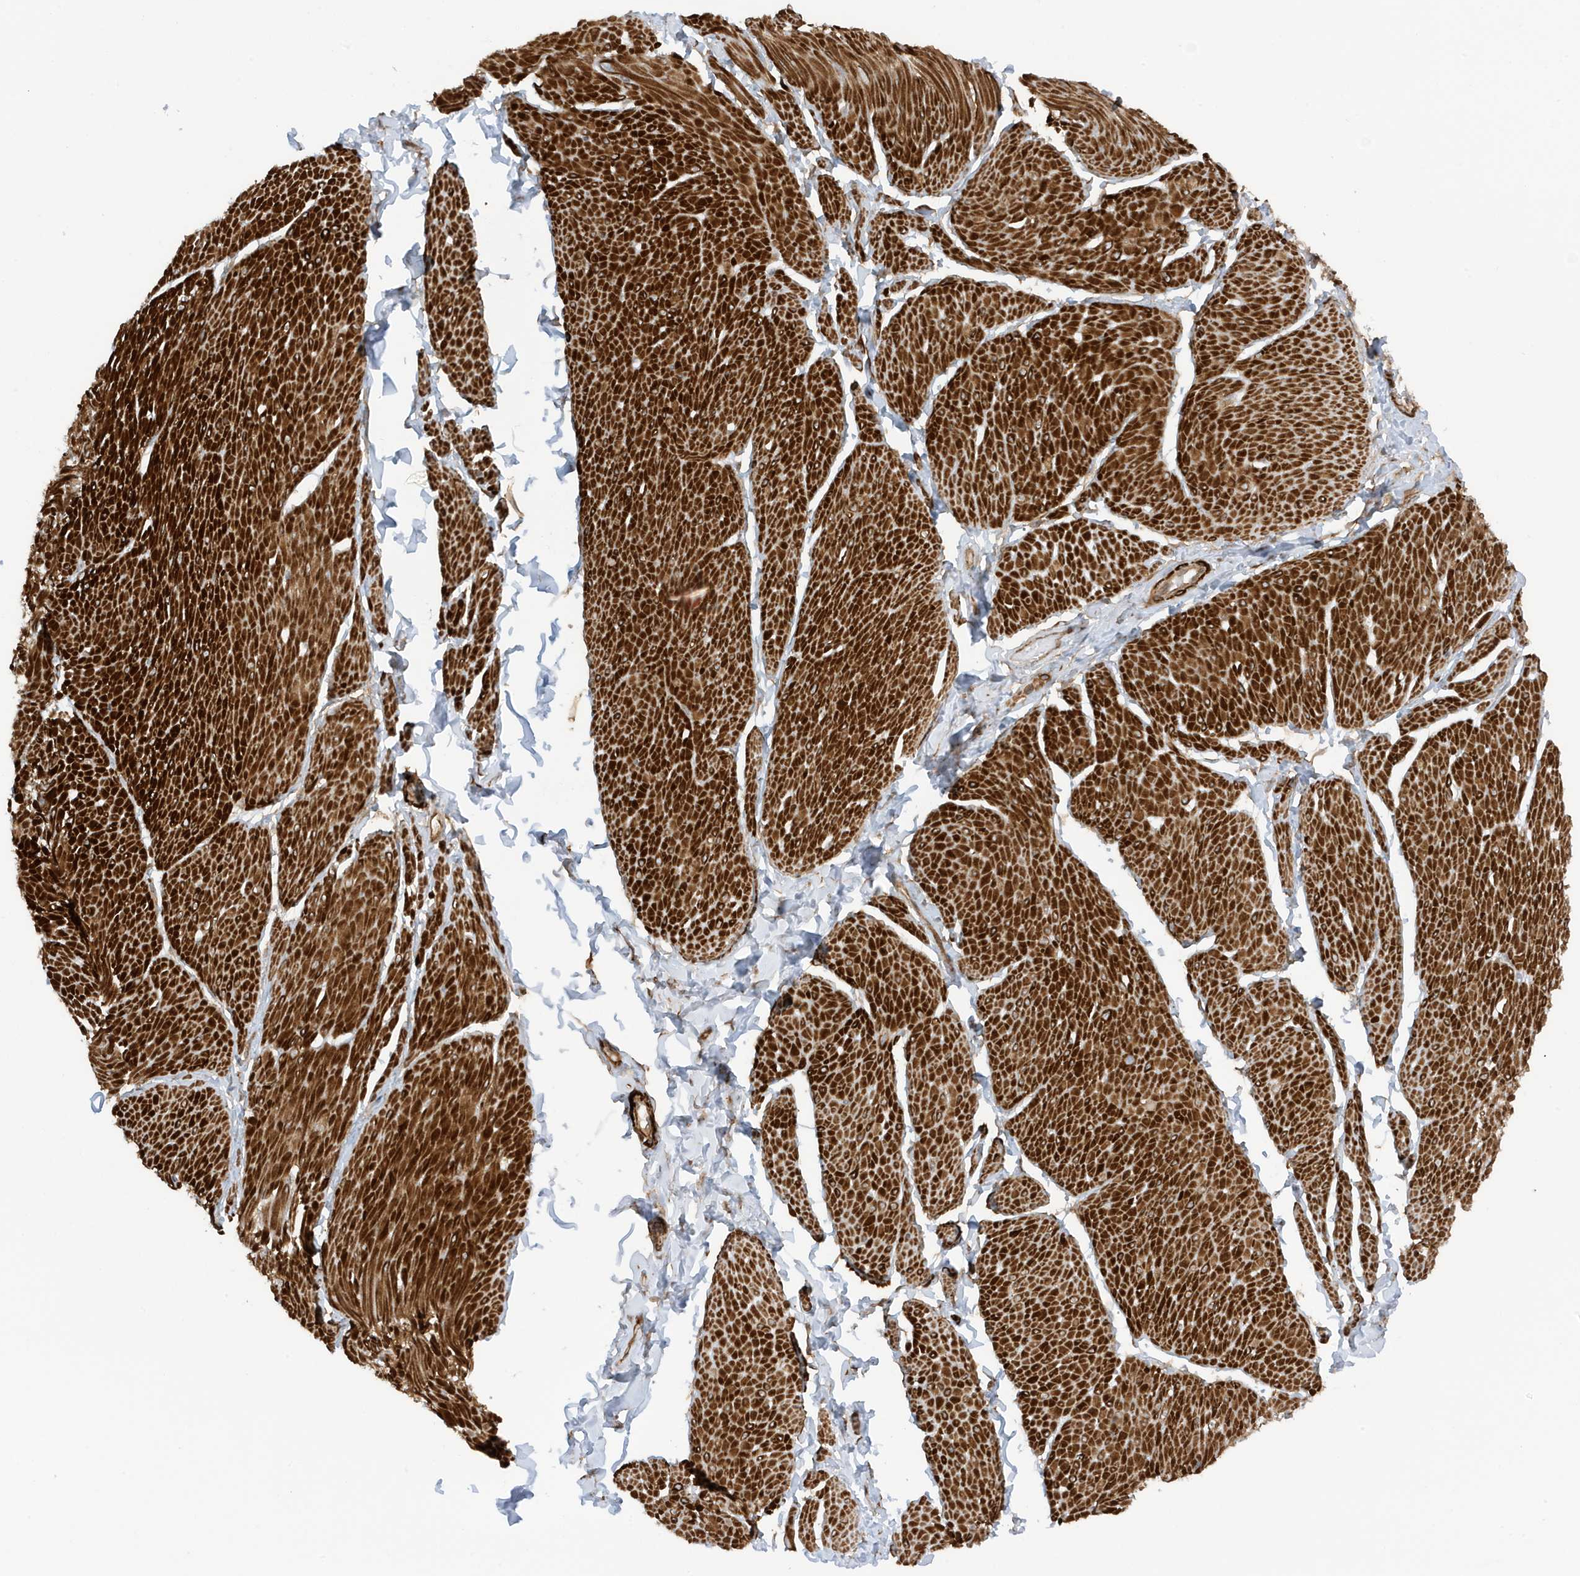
{"staining": {"intensity": "strong", "quantity": ">75%", "location": "cytoplasmic/membranous"}, "tissue": "smooth muscle", "cell_type": "Smooth muscle cells", "image_type": "normal", "snomed": [{"axis": "morphology", "description": "Urothelial carcinoma, High grade"}, {"axis": "topography", "description": "Urinary bladder"}], "caption": "Strong cytoplasmic/membranous staining for a protein is present in about >75% of smooth muscle cells of benign smooth muscle using IHC.", "gene": "CDC42EP3", "patient": {"sex": "male", "age": 46}}